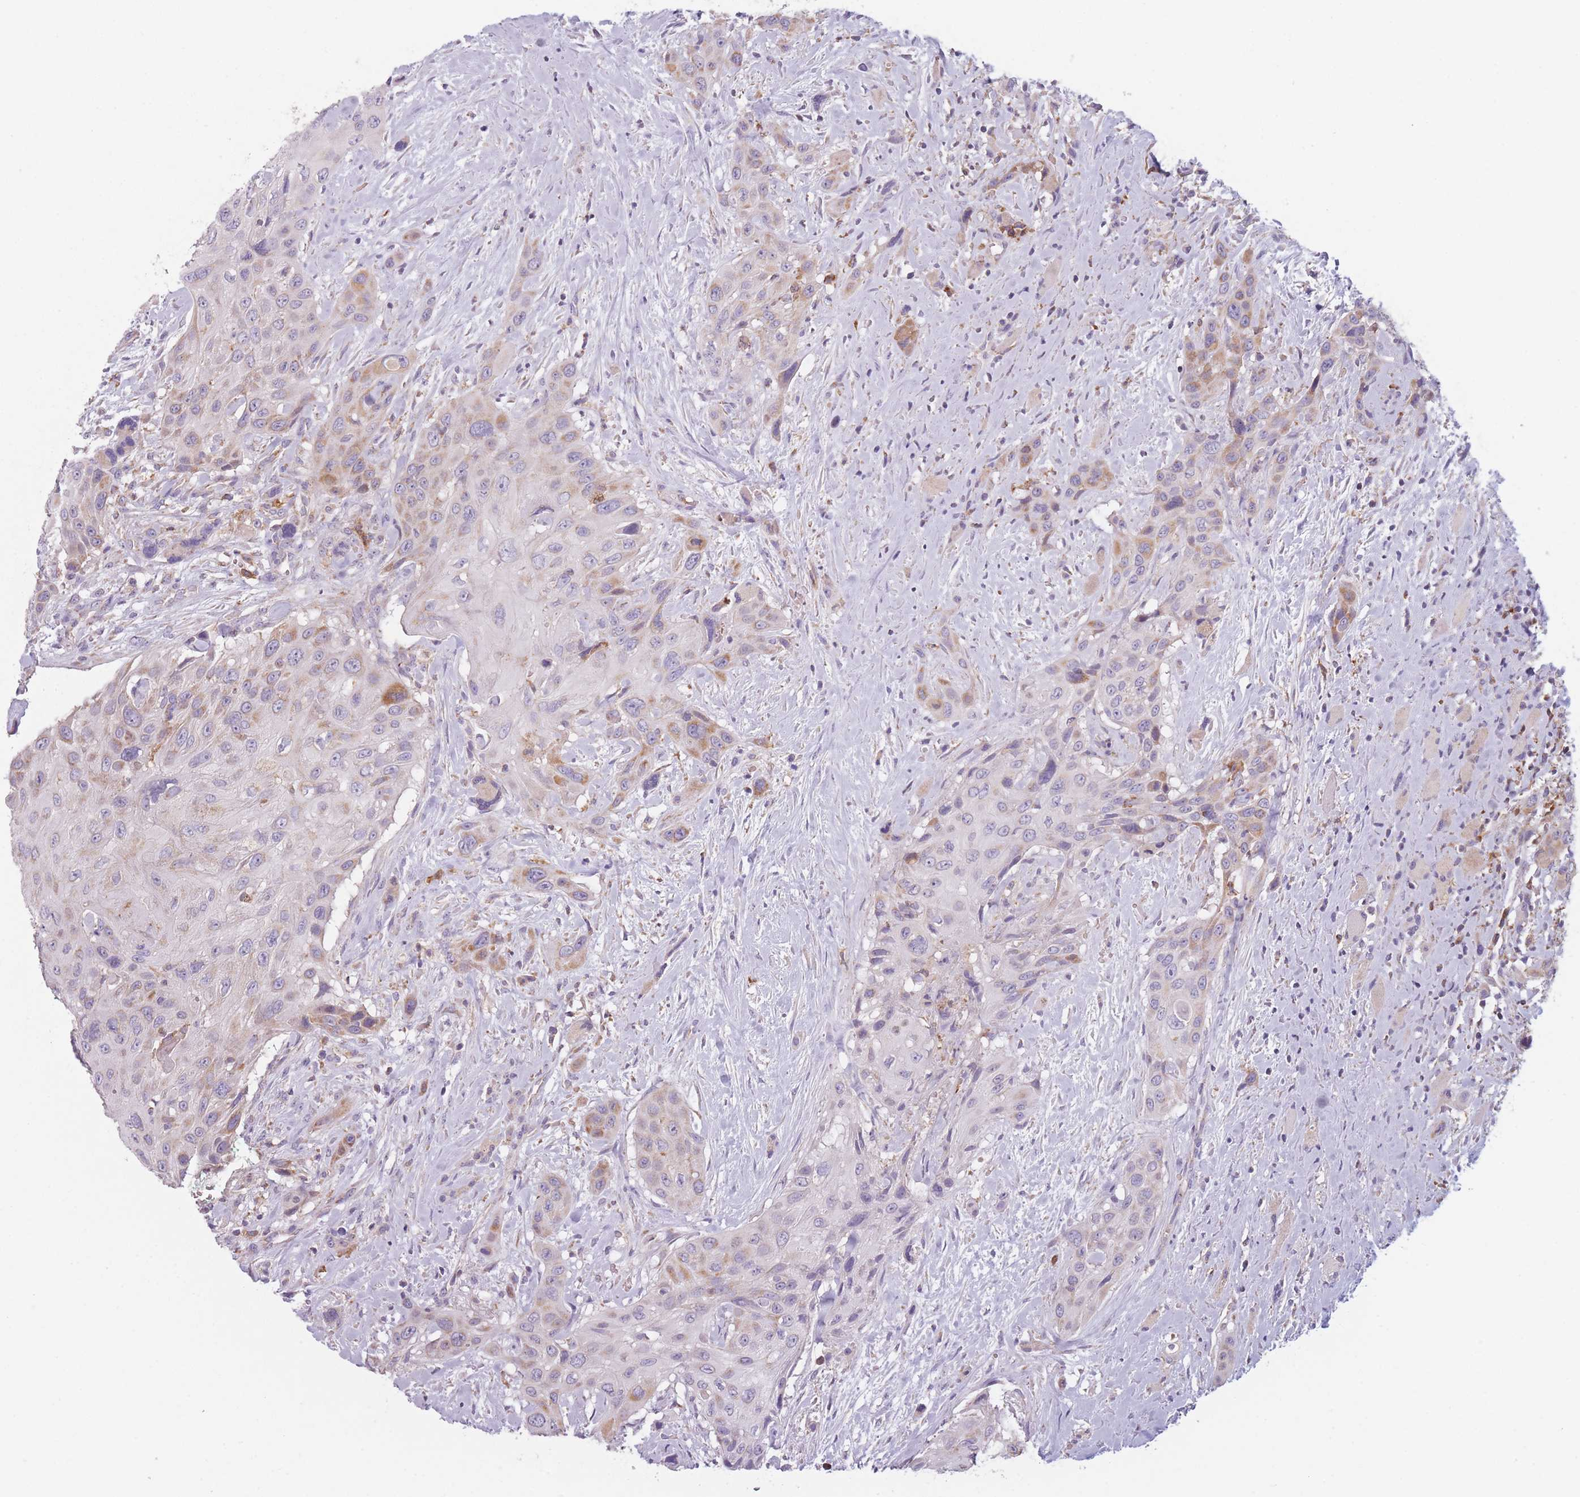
{"staining": {"intensity": "moderate", "quantity": "<25%", "location": "cytoplasmic/membranous"}, "tissue": "head and neck cancer", "cell_type": "Tumor cells", "image_type": "cancer", "snomed": [{"axis": "morphology", "description": "Squamous cell carcinoma, NOS"}, {"axis": "topography", "description": "Head-Neck"}], "caption": "Immunohistochemistry (DAB (3,3'-diaminobenzidine)) staining of head and neck cancer (squamous cell carcinoma) shows moderate cytoplasmic/membranous protein expression in approximately <25% of tumor cells. The protein of interest is shown in brown color, while the nuclei are stained blue.", "gene": "PRAM1", "patient": {"sex": "male", "age": 81}}